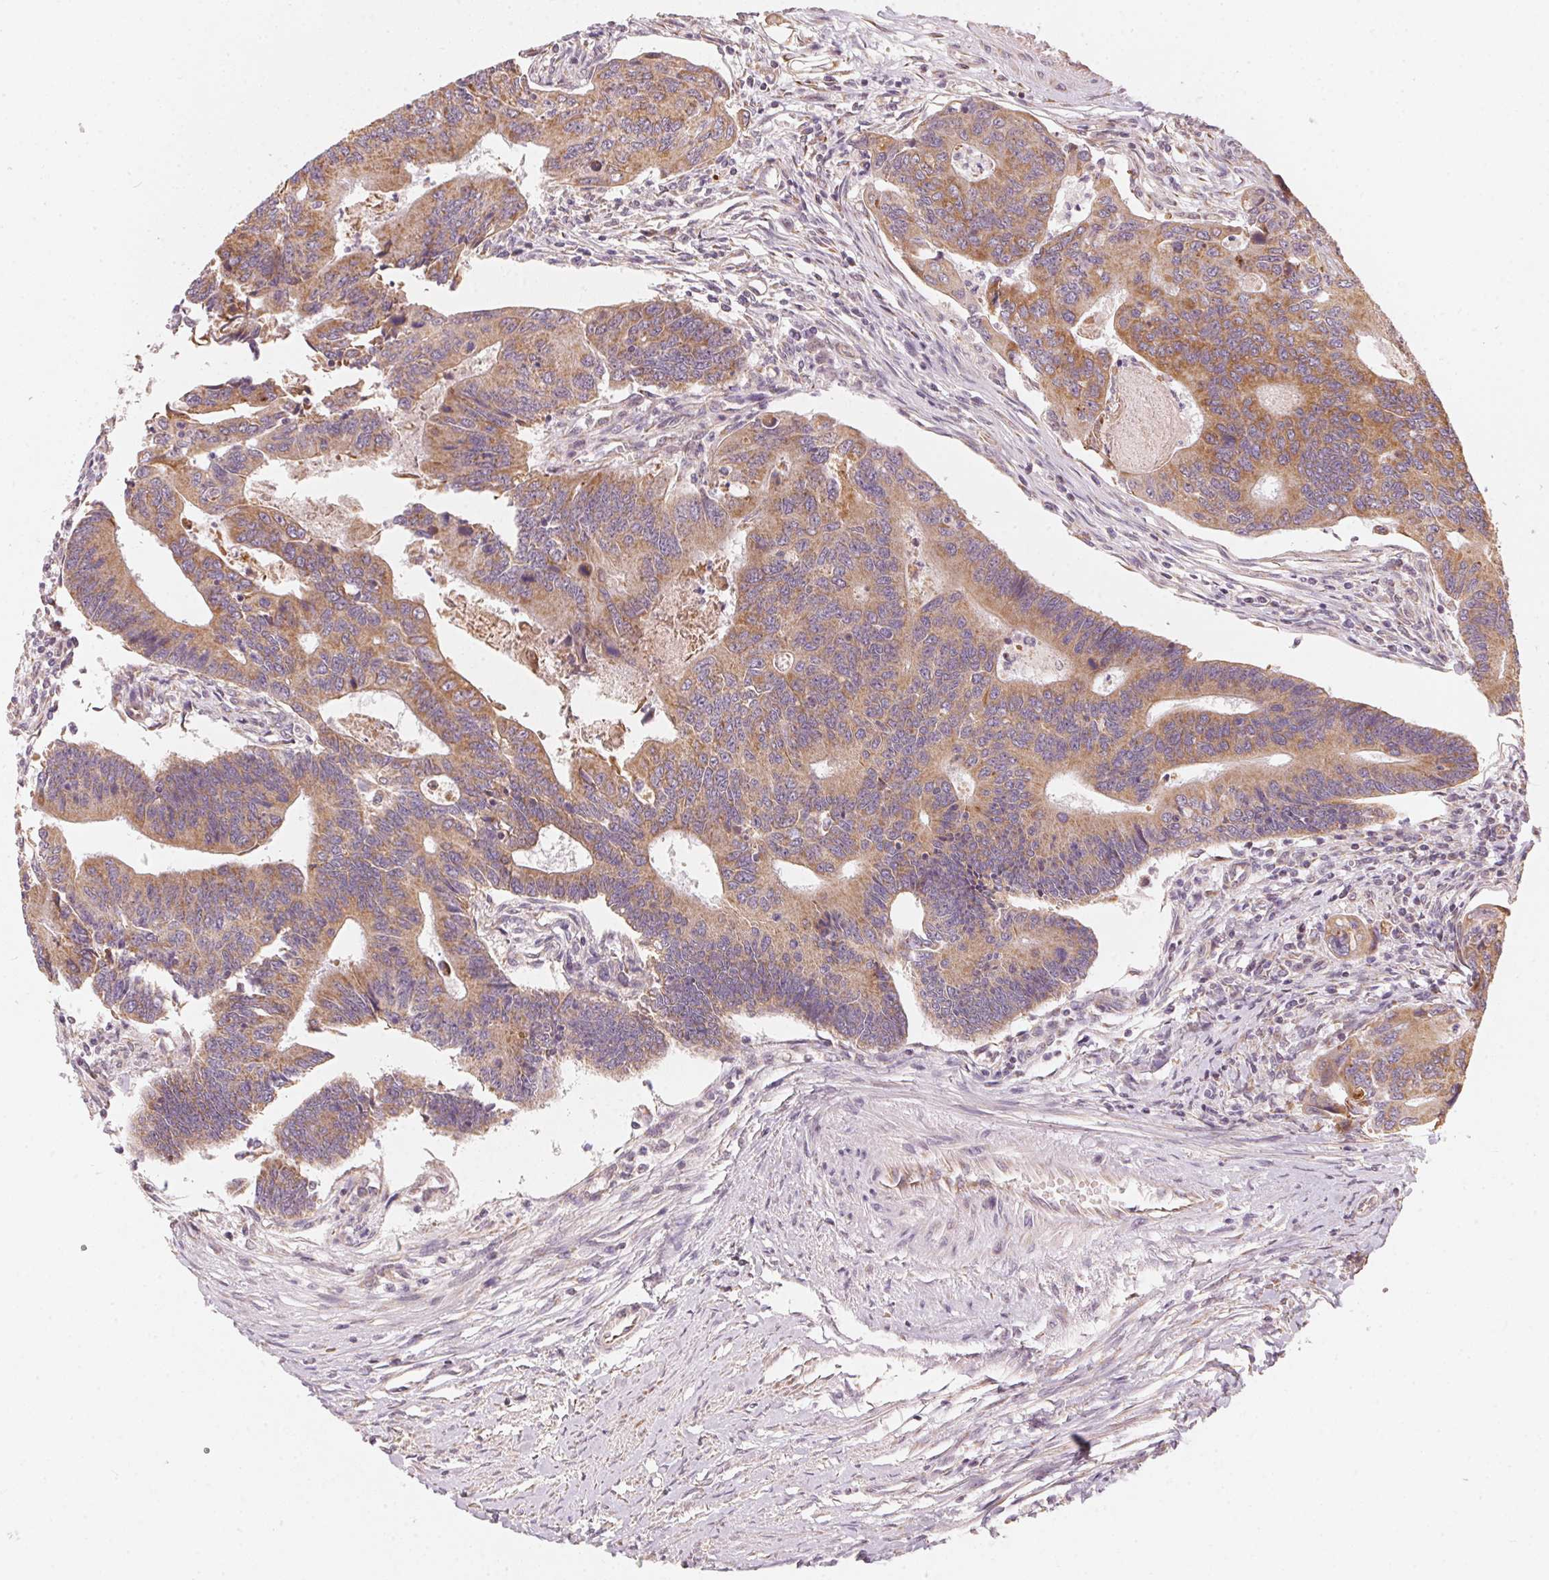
{"staining": {"intensity": "moderate", "quantity": ">75%", "location": "cytoplasmic/membranous"}, "tissue": "colorectal cancer", "cell_type": "Tumor cells", "image_type": "cancer", "snomed": [{"axis": "morphology", "description": "Adenocarcinoma, NOS"}, {"axis": "topography", "description": "Colon"}], "caption": "Protein staining of colorectal cancer tissue demonstrates moderate cytoplasmic/membranous staining in about >75% of tumor cells.", "gene": "MATCAP1", "patient": {"sex": "female", "age": 67}}